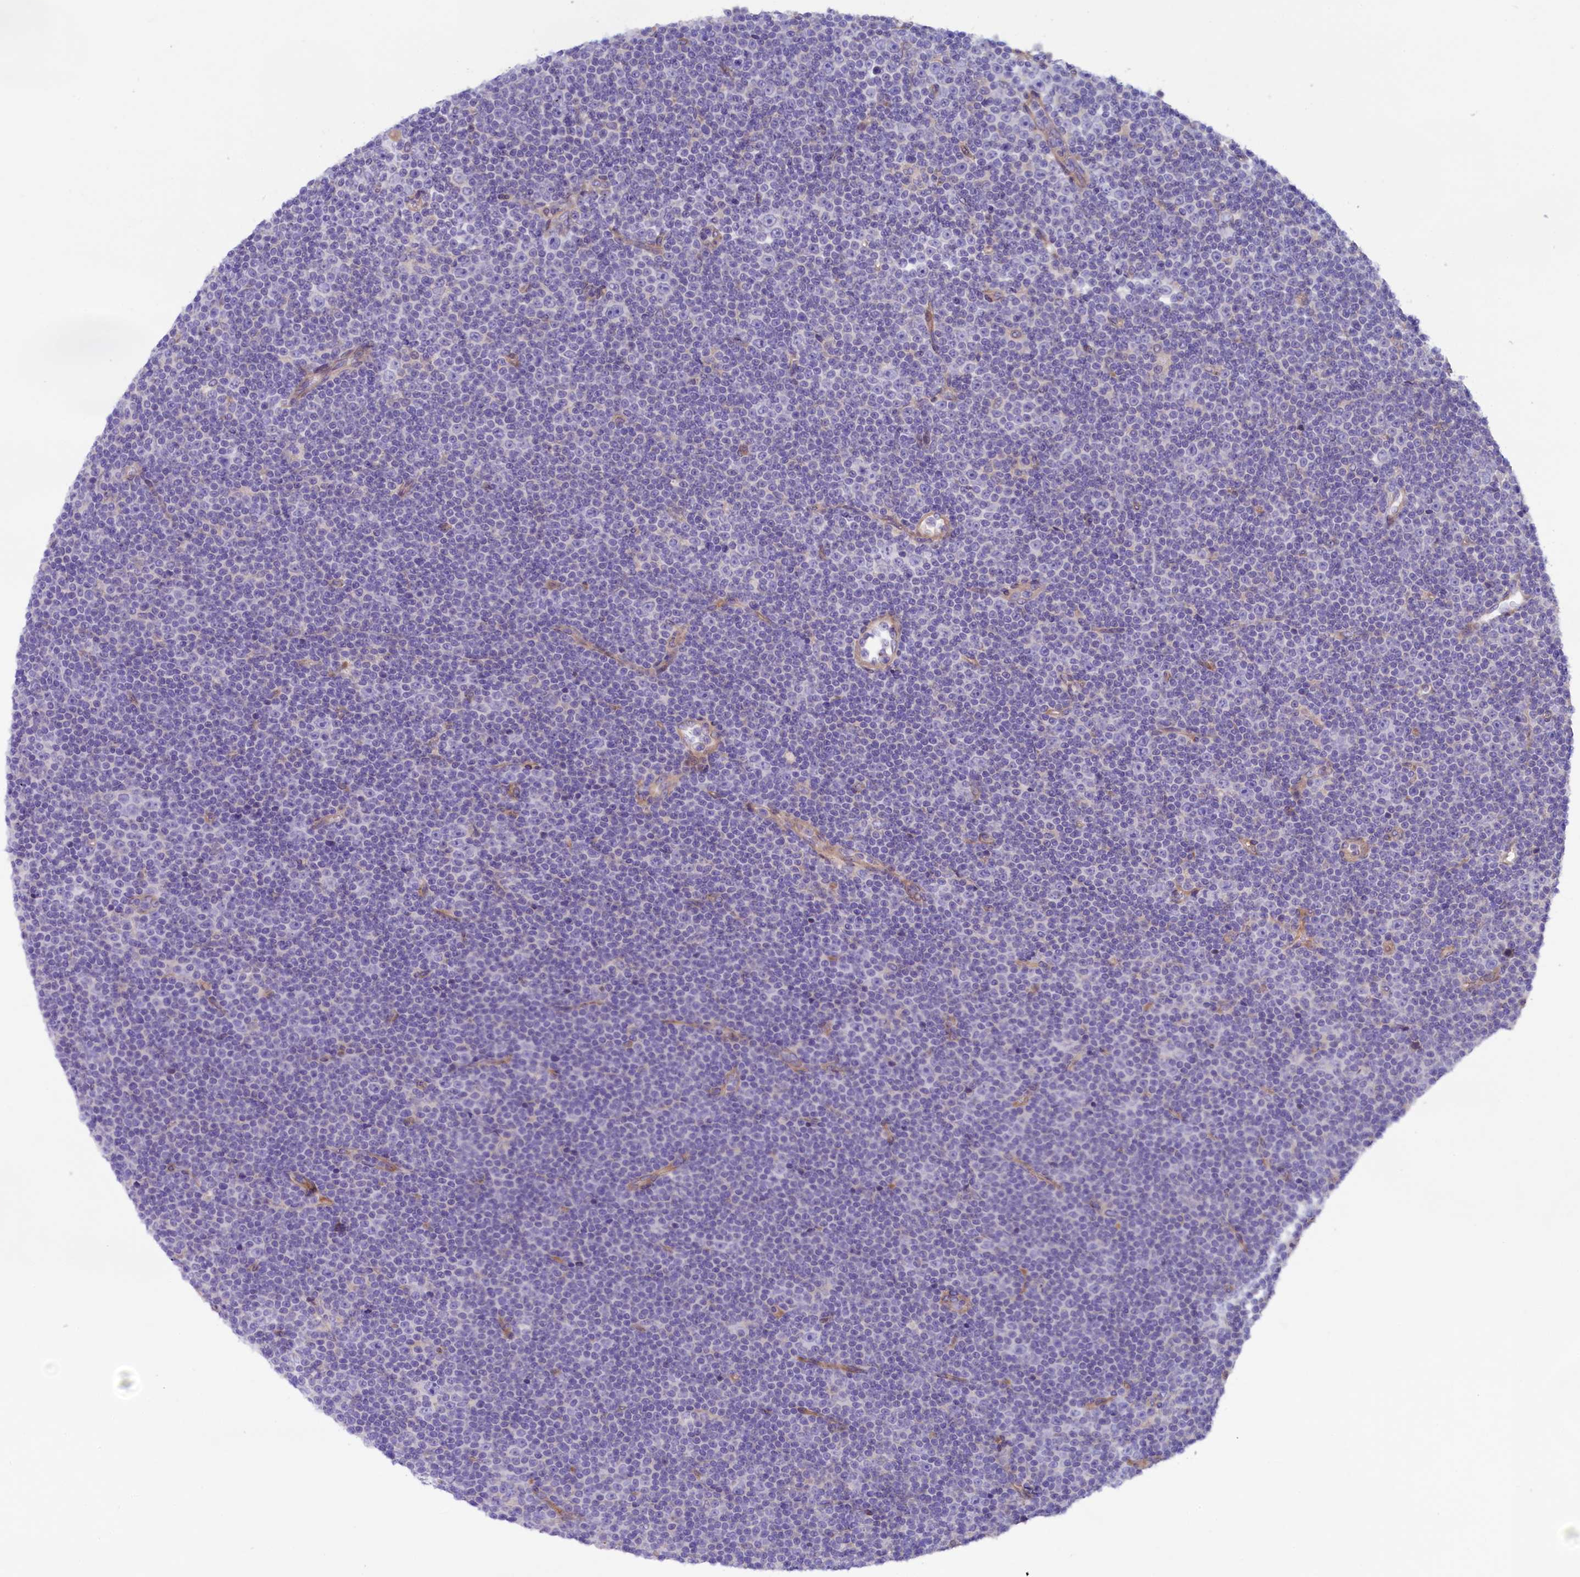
{"staining": {"intensity": "negative", "quantity": "none", "location": "none"}, "tissue": "lymphoma", "cell_type": "Tumor cells", "image_type": "cancer", "snomed": [{"axis": "morphology", "description": "Malignant lymphoma, non-Hodgkin's type, Low grade"}, {"axis": "topography", "description": "Lymph node"}], "caption": "This is an immunohistochemistry photomicrograph of lymphoma. There is no positivity in tumor cells.", "gene": "GPR108", "patient": {"sex": "female", "age": 67}}